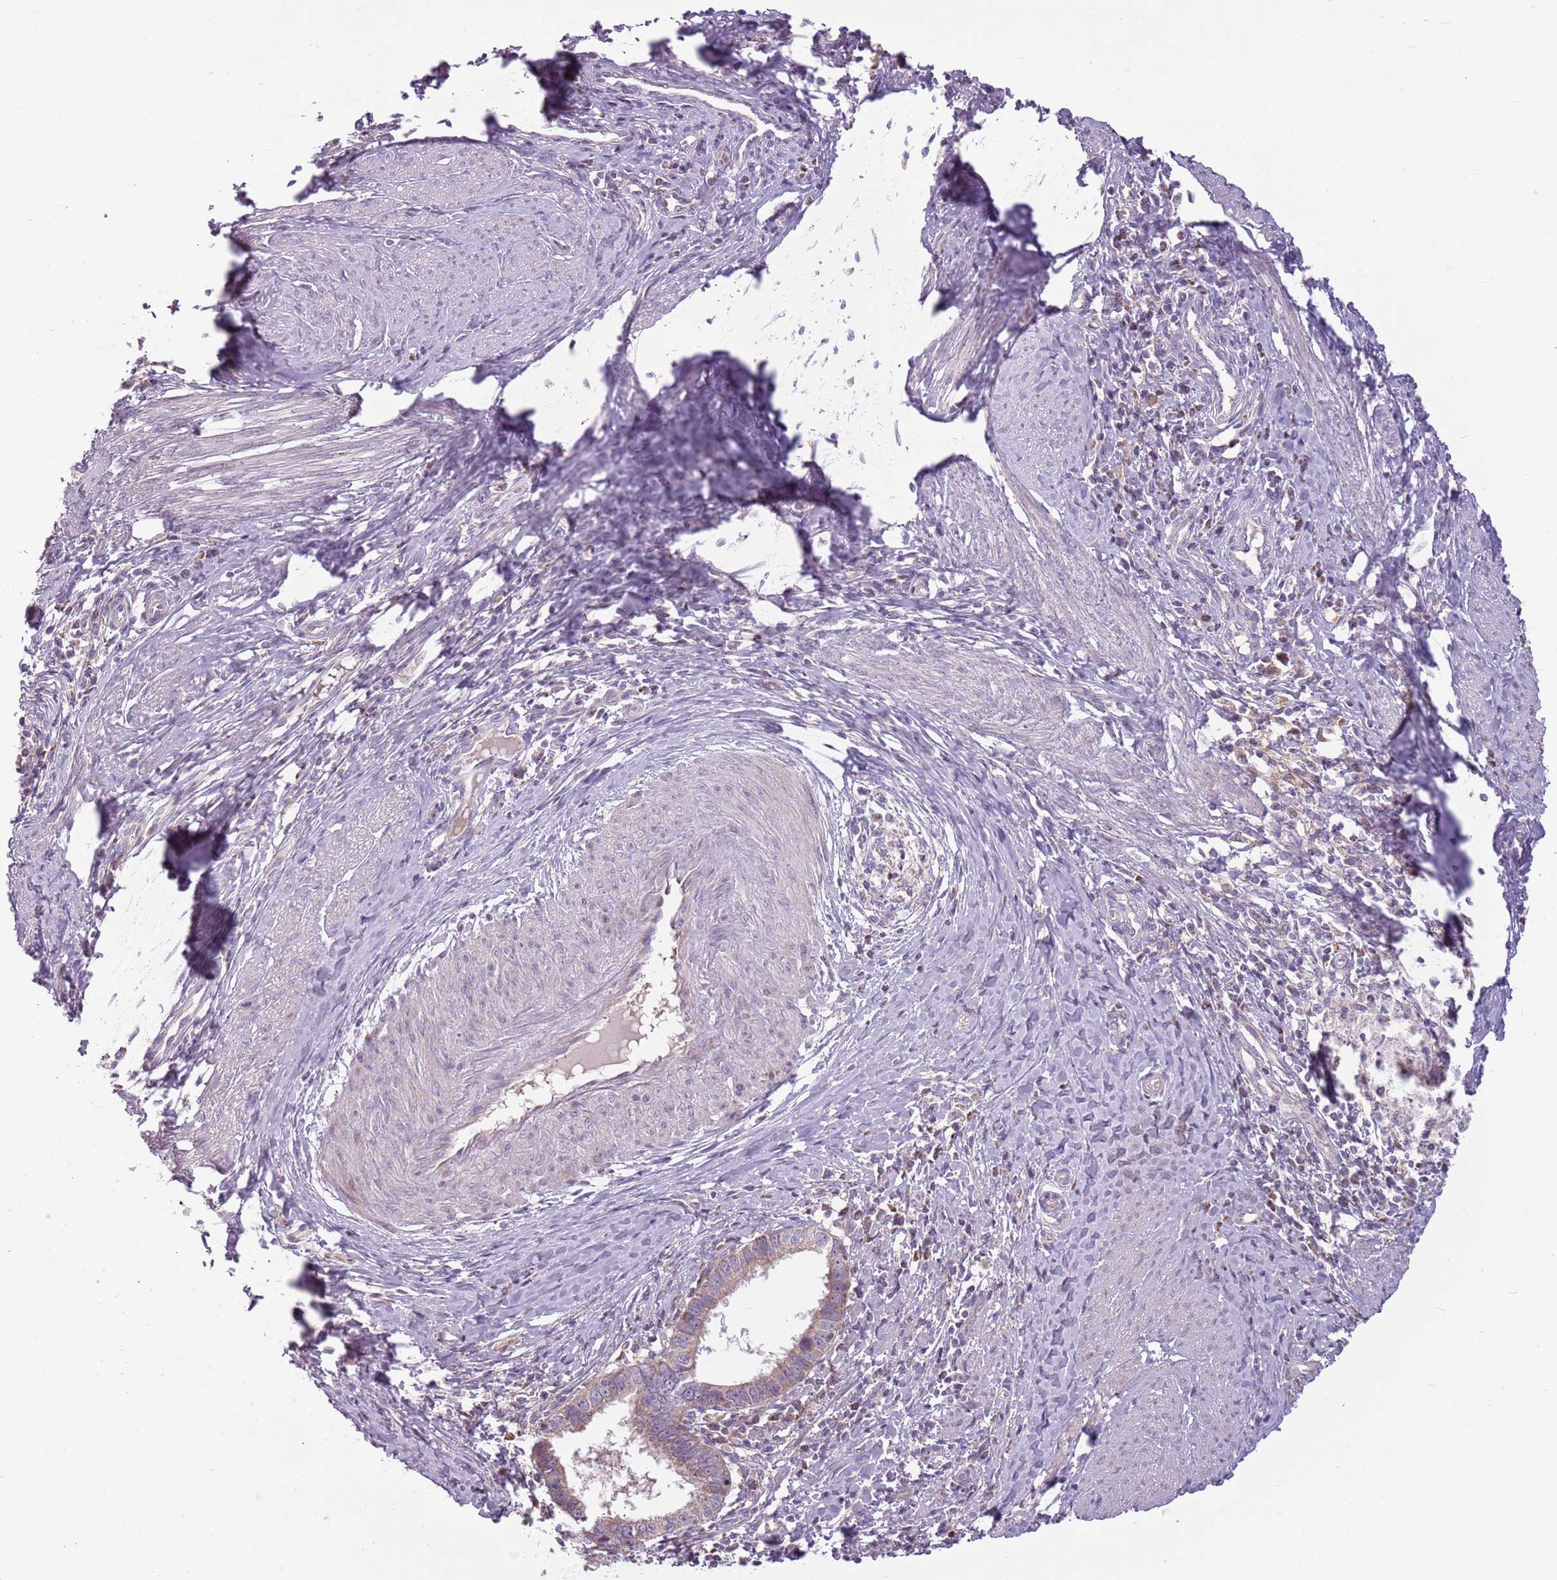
{"staining": {"intensity": "moderate", "quantity": ">75%", "location": "cytoplasmic/membranous"}, "tissue": "cervical cancer", "cell_type": "Tumor cells", "image_type": "cancer", "snomed": [{"axis": "morphology", "description": "Adenocarcinoma, NOS"}, {"axis": "topography", "description": "Cervix"}], "caption": "Cervical cancer tissue reveals moderate cytoplasmic/membranous staining in about >75% of tumor cells, visualized by immunohistochemistry.", "gene": "ZNF530", "patient": {"sex": "female", "age": 36}}